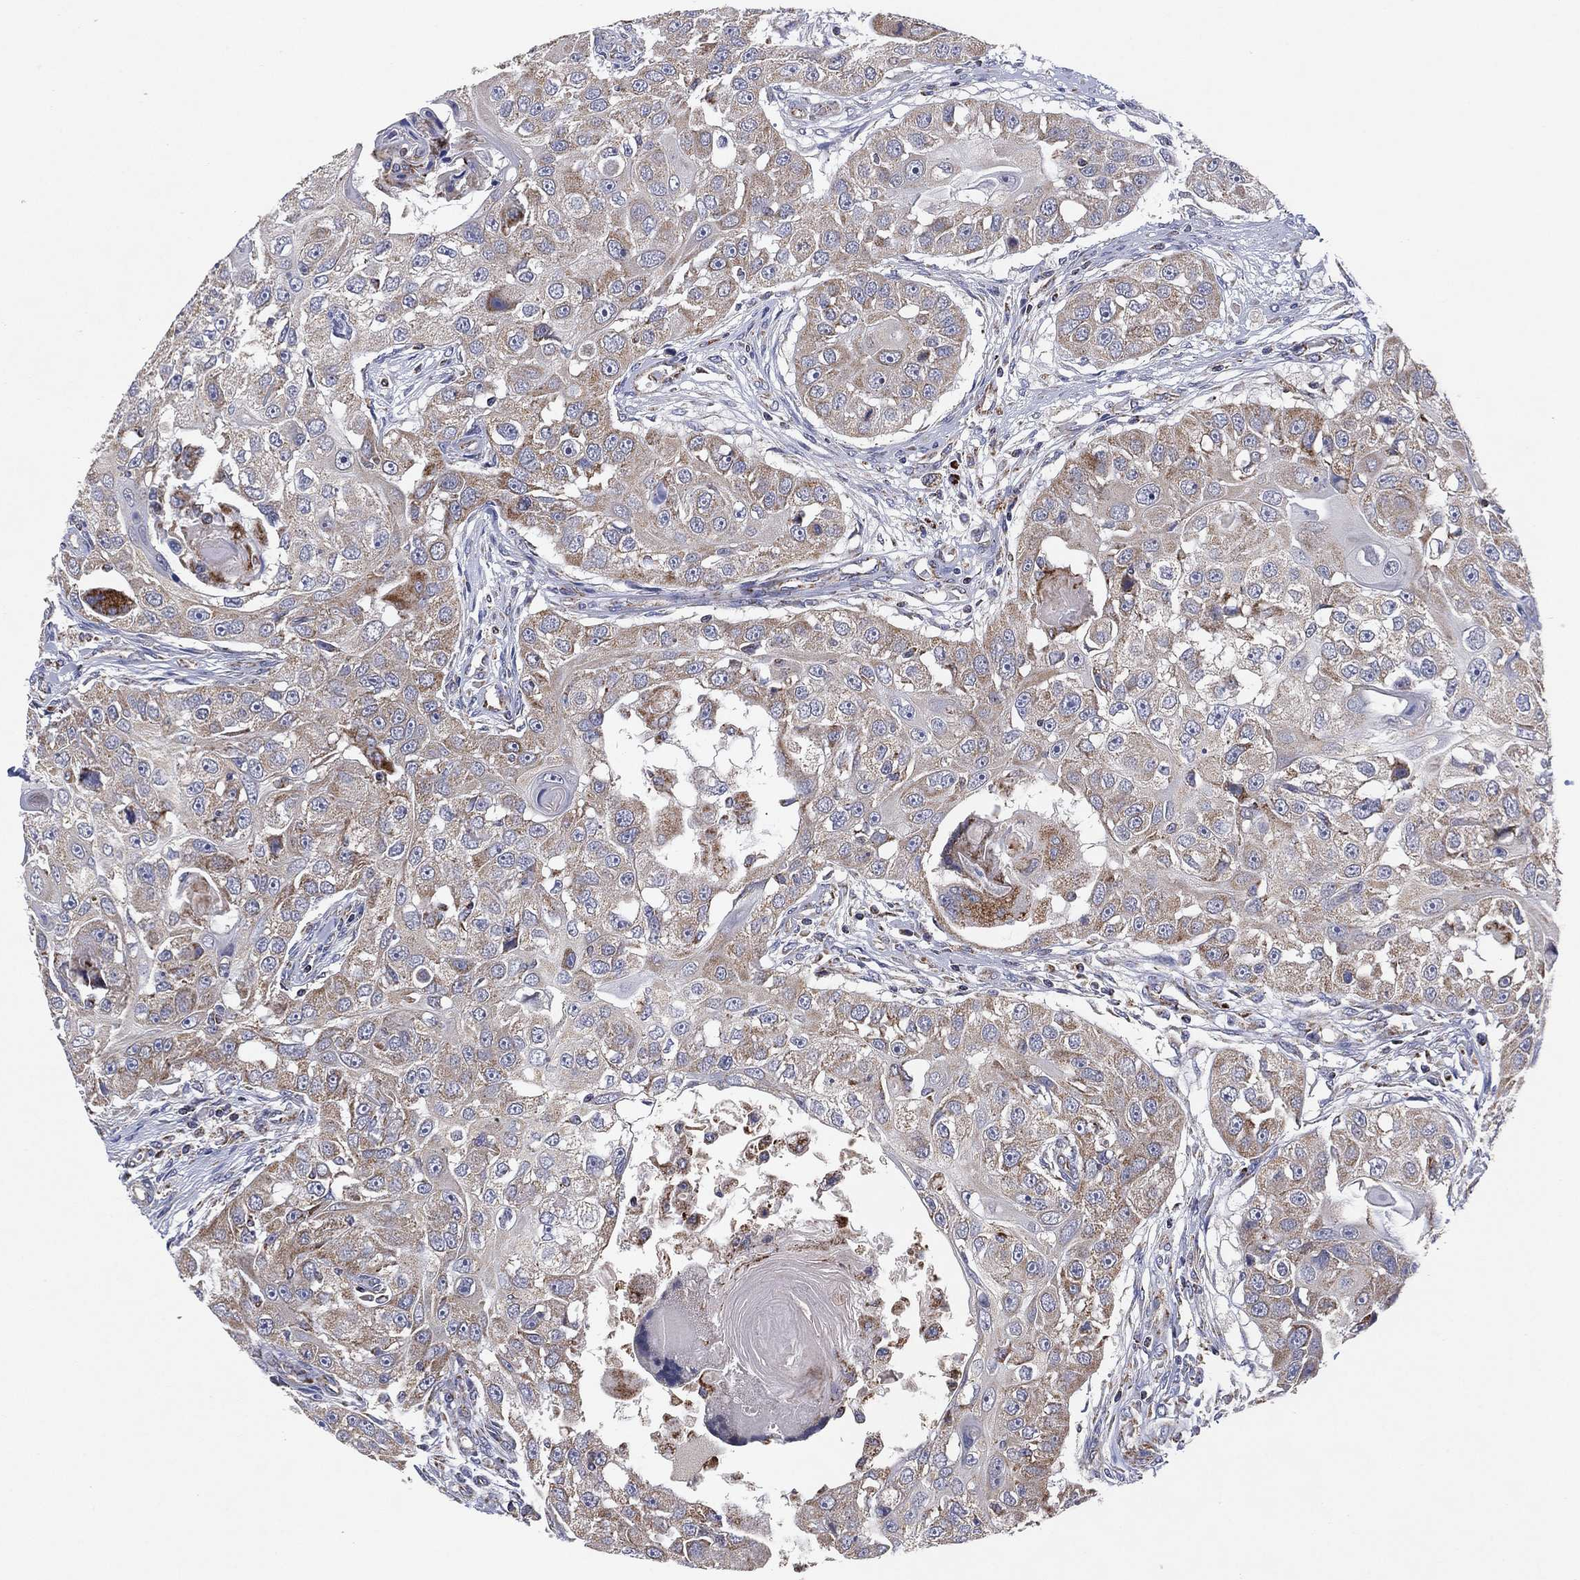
{"staining": {"intensity": "moderate", "quantity": "<25%", "location": "cytoplasmic/membranous"}, "tissue": "head and neck cancer", "cell_type": "Tumor cells", "image_type": "cancer", "snomed": [{"axis": "morphology", "description": "Squamous cell carcinoma, NOS"}, {"axis": "topography", "description": "Head-Neck"}], "caption": "Head and neck squamous cell carcinoma stained with DAB immunohistochemistry (IHC) shows low levels of moderate cytoplasmic/membranous expression in about <25% of tumor cells. The staining is performed using DAB brown chromogen to label protein expression. The nuclei are counter-stained blue using hematoxylin.", "gene": "PPP2R5A", "patient": {"sex": "male", "age": 51}}